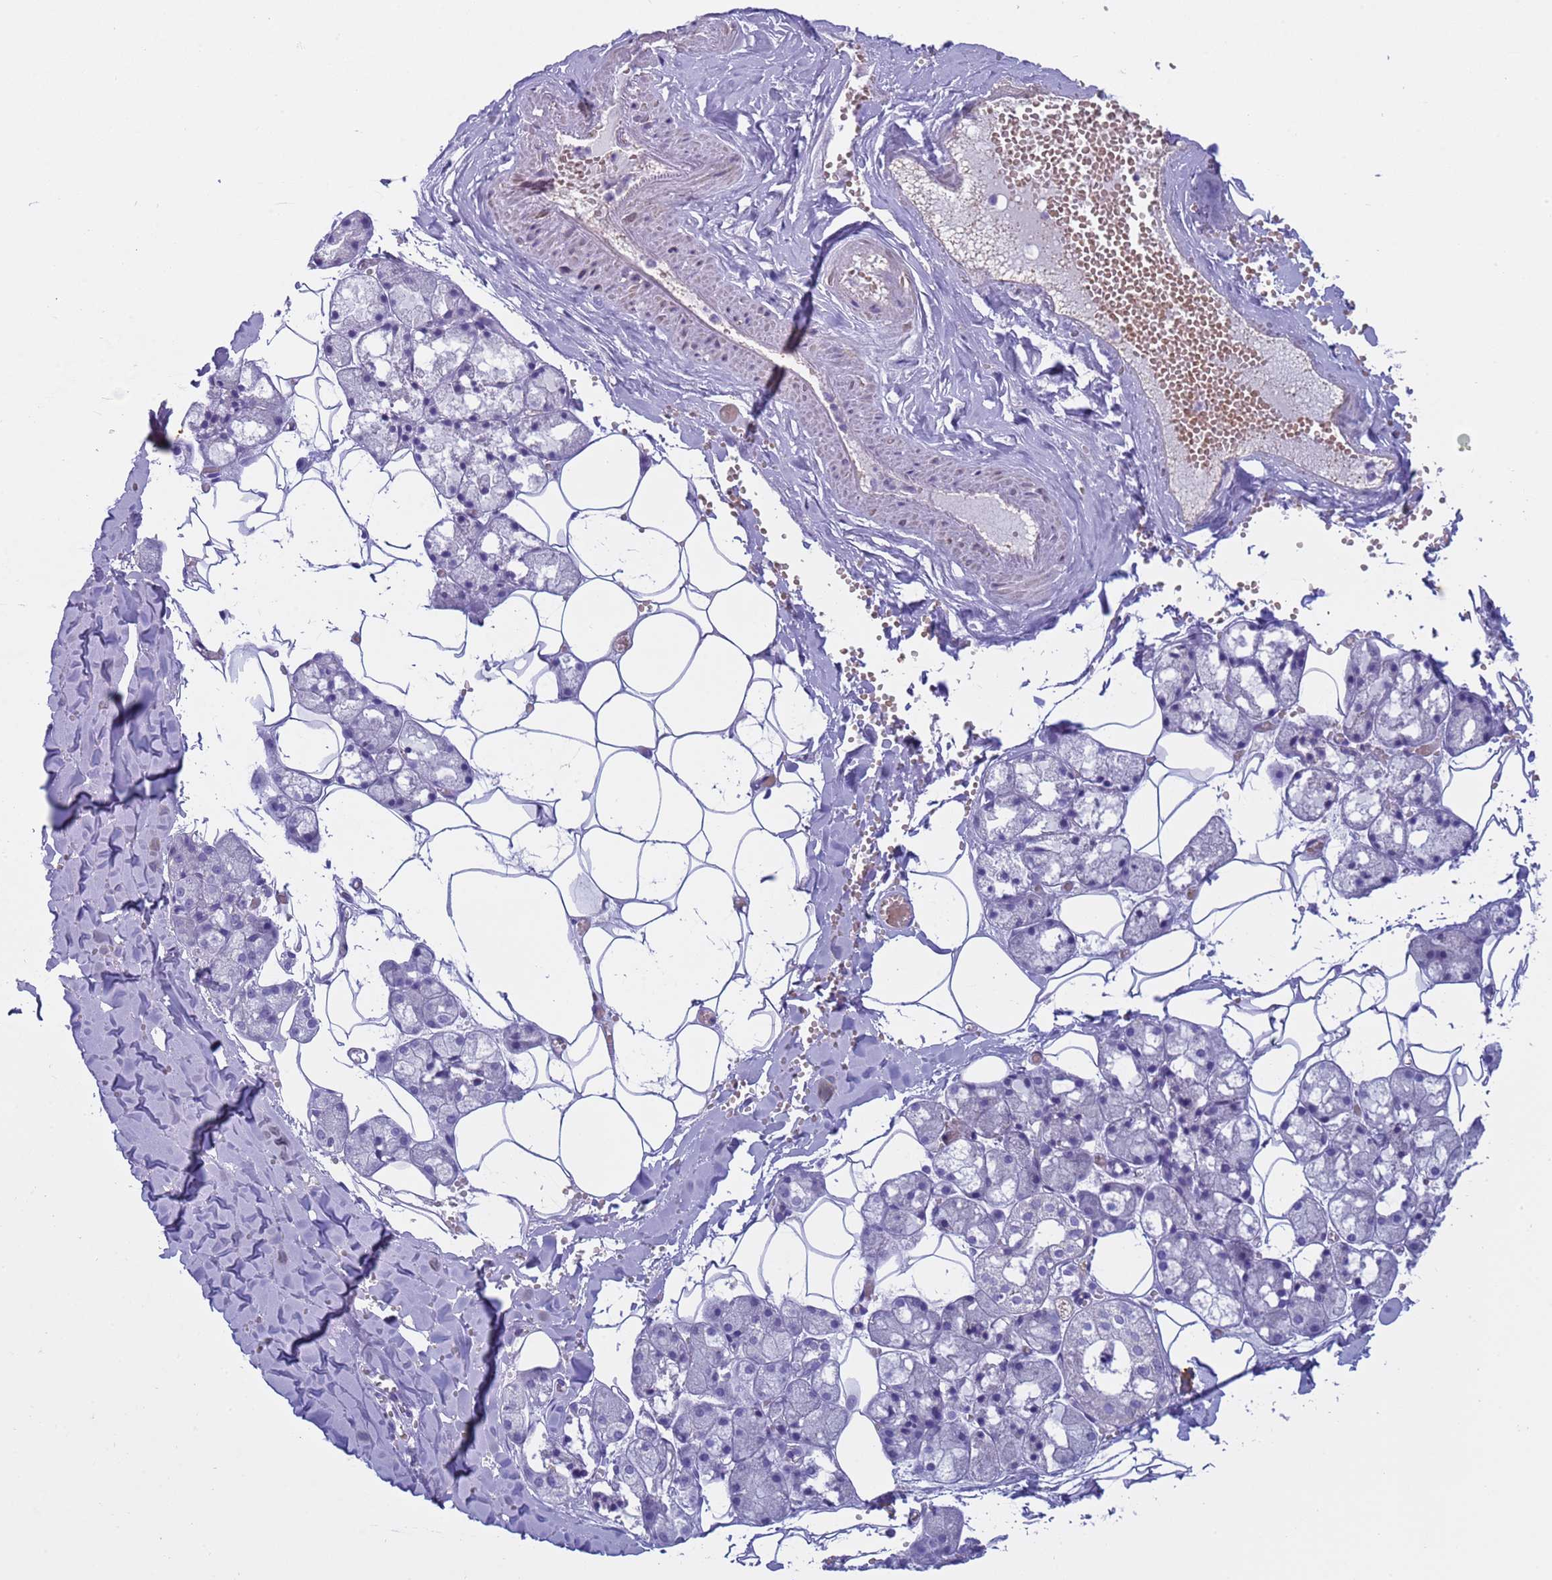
{"staining": {"intensity": "negative", "quantity": "none", "location": "none"}, "tissue": "salivary gland", "cell_type": "Glandular cells", "image_type": "normal", "snomed": [{"axis": "morphology", "description": "Normal tissue, NOS"}, {"axis": "topography", "description": "Salivary gland"}], "caption": "DAB (3,3'-diaminobenzidine) immunohistochemical staining of benign human salivary gland shows no significant staining in glandular cells.", "gene": "KBTBD3", "patient": {"sex": "male", "age": 62}}